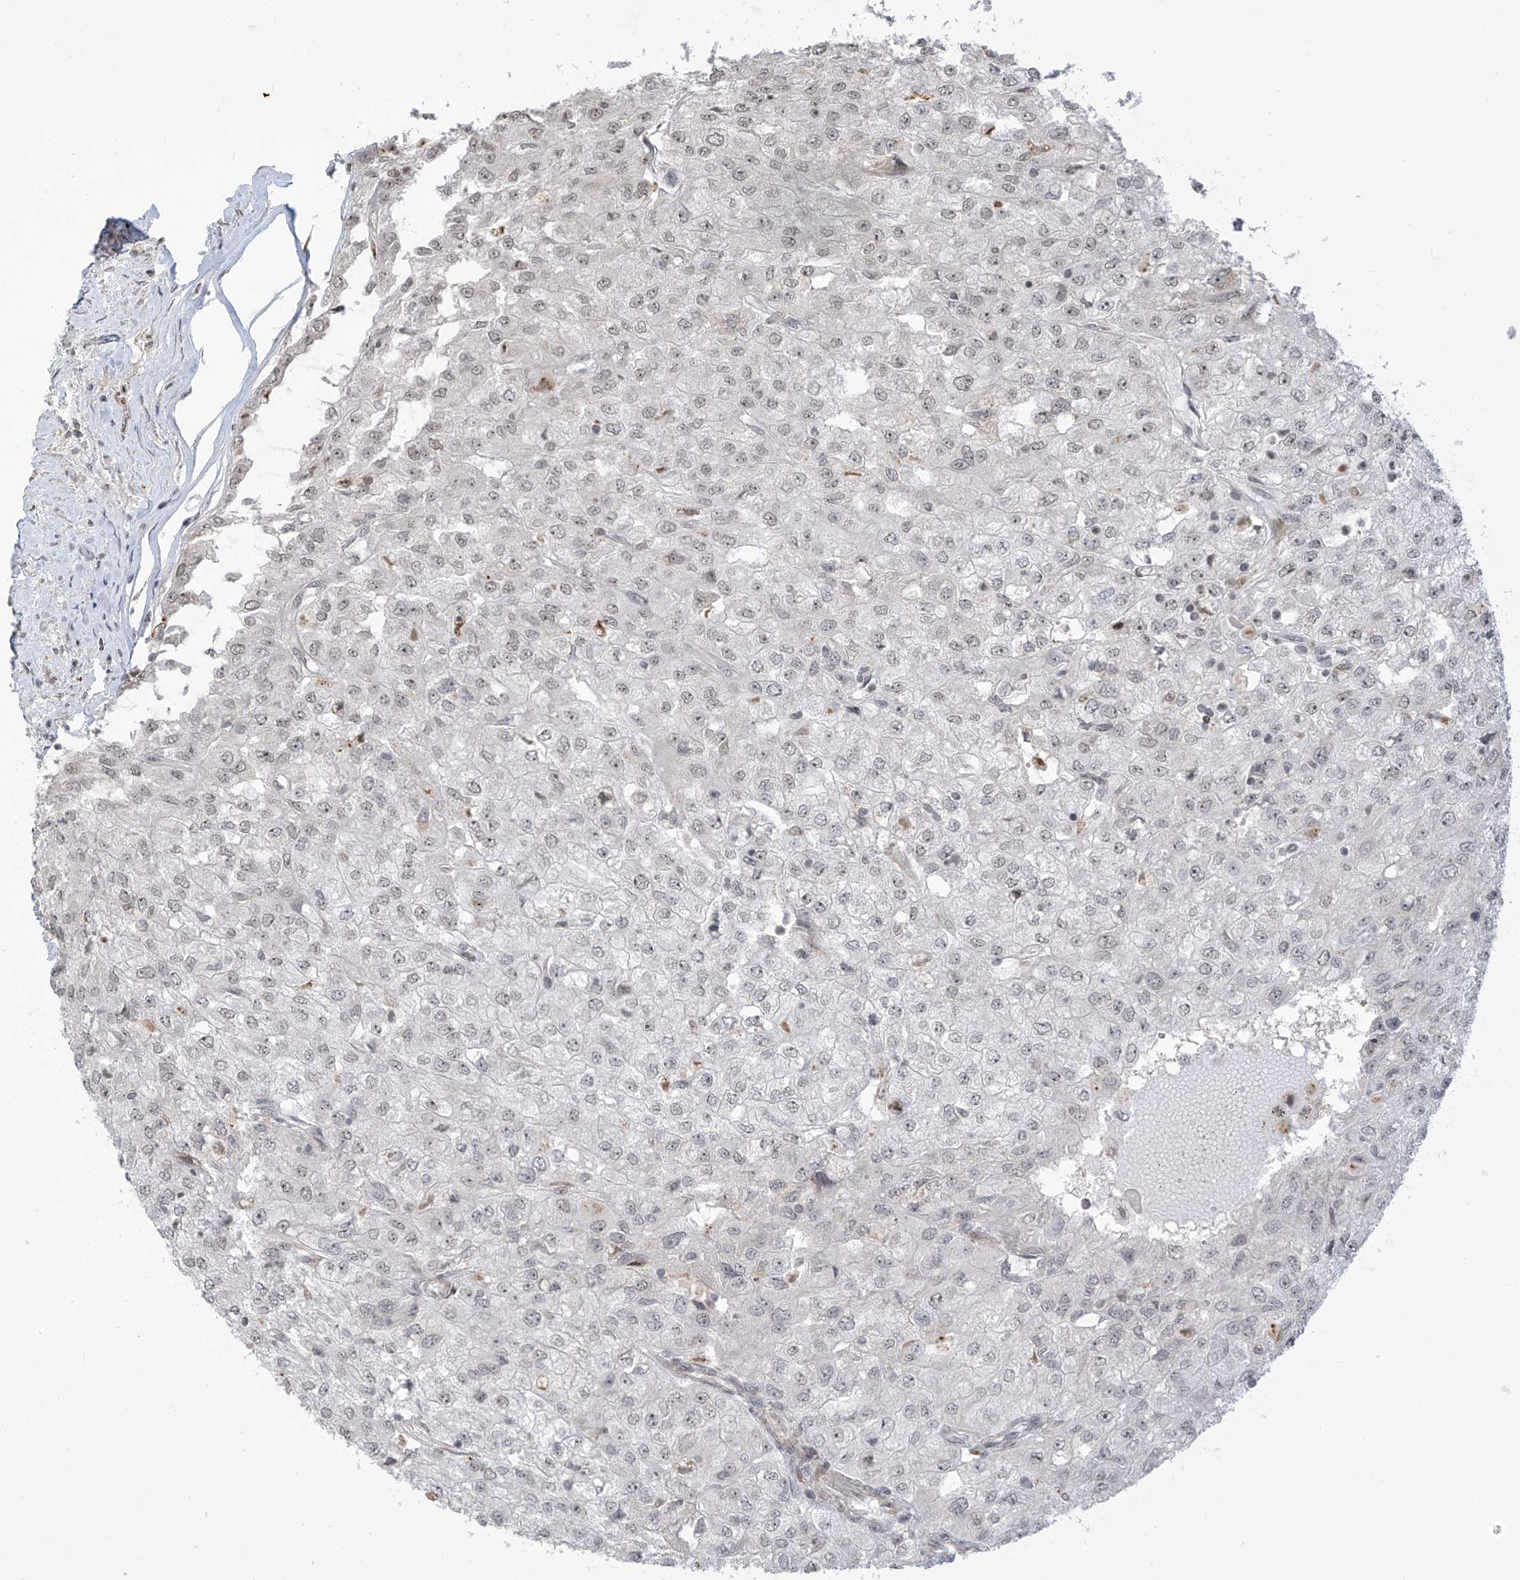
{"staining": {"intensity": "weak", "quantity": ">75%", "location": "nuclear"}, "tissue": "renal cancer", "cell_type": "Tumor cells", "image_type": "cancer", "snomed": [{"axis": "morphology", "description": "Adenocarcinoma, NOS"}, {"axis": "topography", "description": "Kidney"}], "caption": "Human adenocarcinoma (renal) stained with a brown dye demonstrates weak nuclear positive positivity in approximately >75% of tumor cells.", "gene": "METAP1D", "patient": {"sex": "female", "age": 54}}